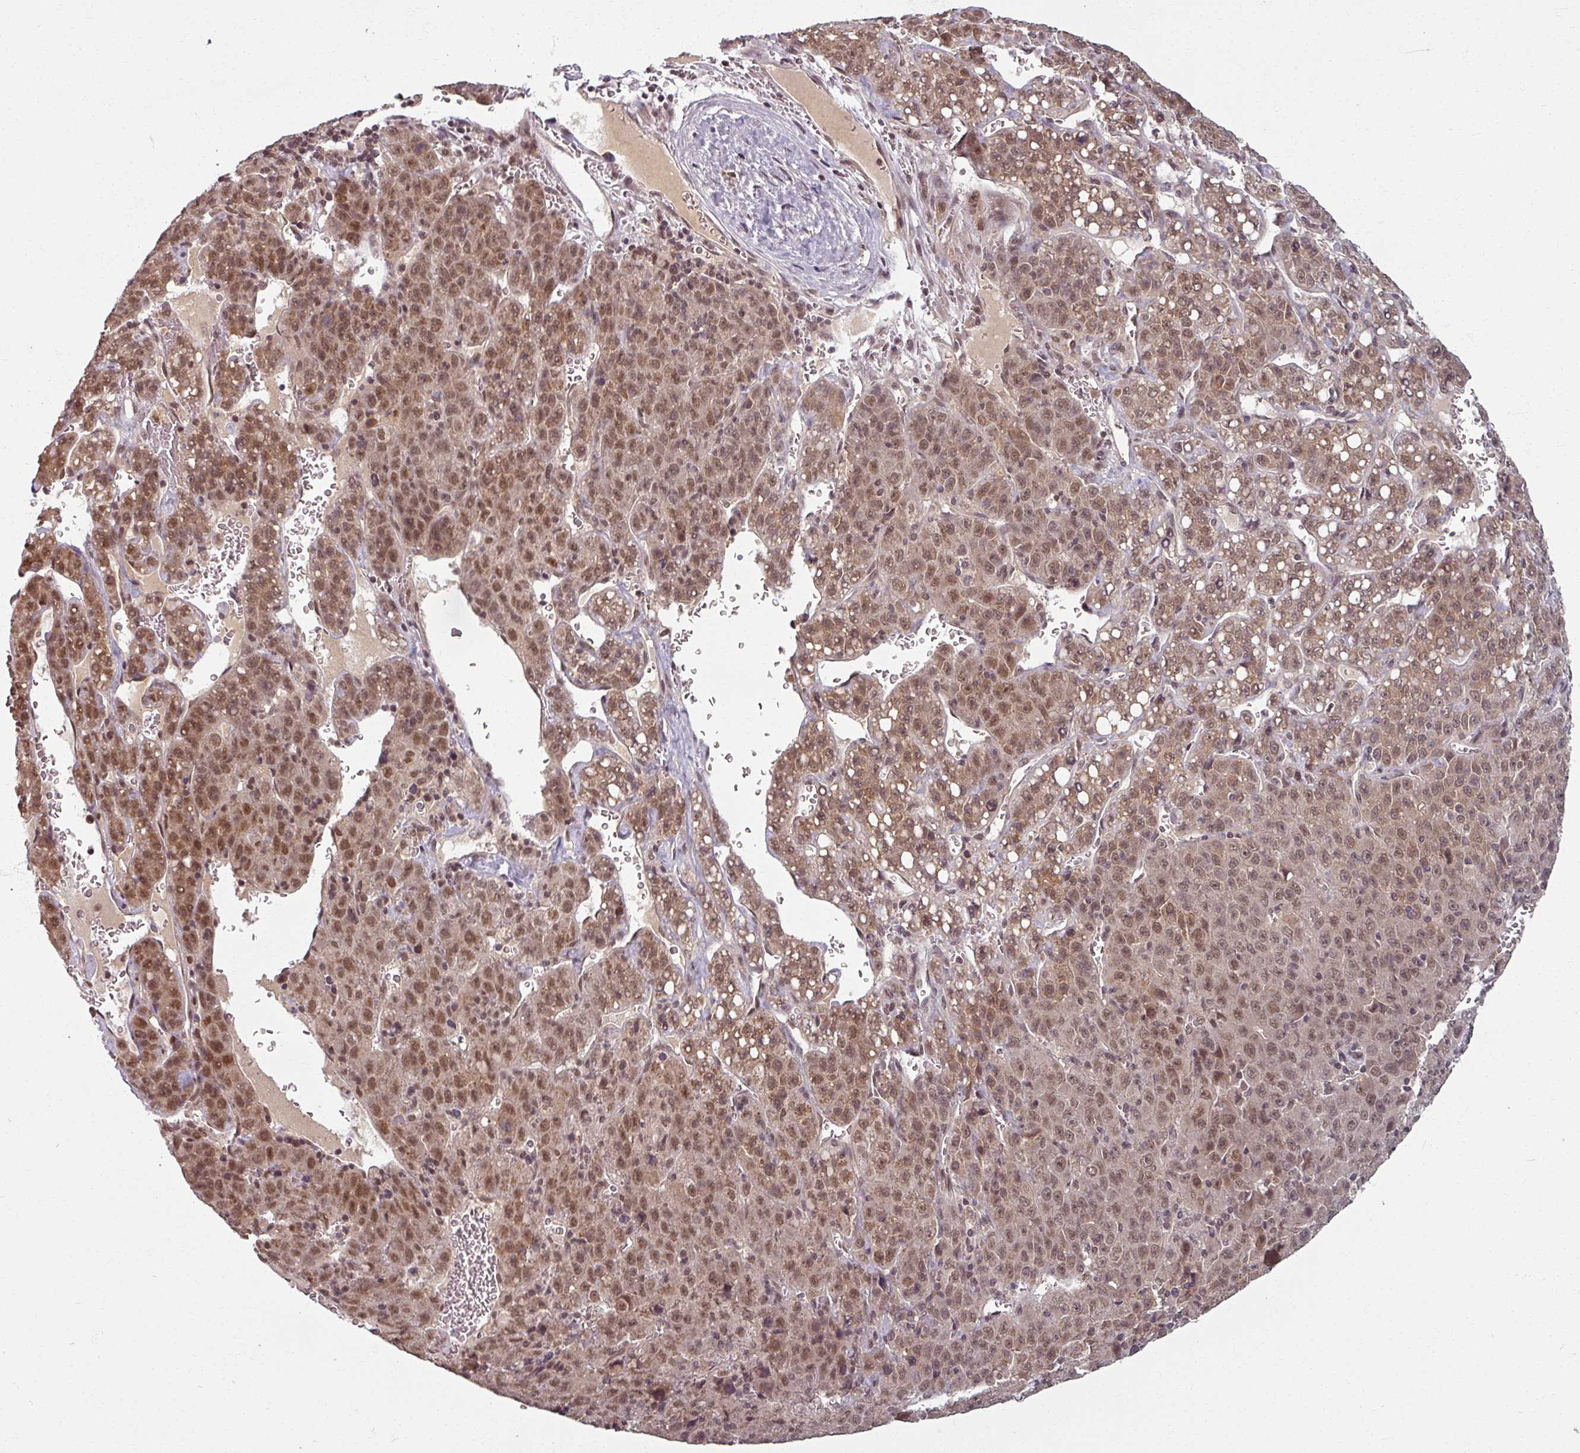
{"staining": {"intensity": "moderate", "quantity": ">75%", "location": "nuclear"}, "tissue": "liver cancer", "cell_type": "Tumor cells", "image_type": "cancer", "snomed": [{"axis": "morphology", "description": "Carcinoma, Hepatocellular, NOS"}, {"axis": "topography", "description": "Liver"}], "caption": "The immunohistochemical stain highlights moderate nuclear positivity in tumor cells of liver cancer (hepatocellular carcinoma) tissue.", "gene": "POLR2G", "patient": {"sex": "female", "age": 53}}